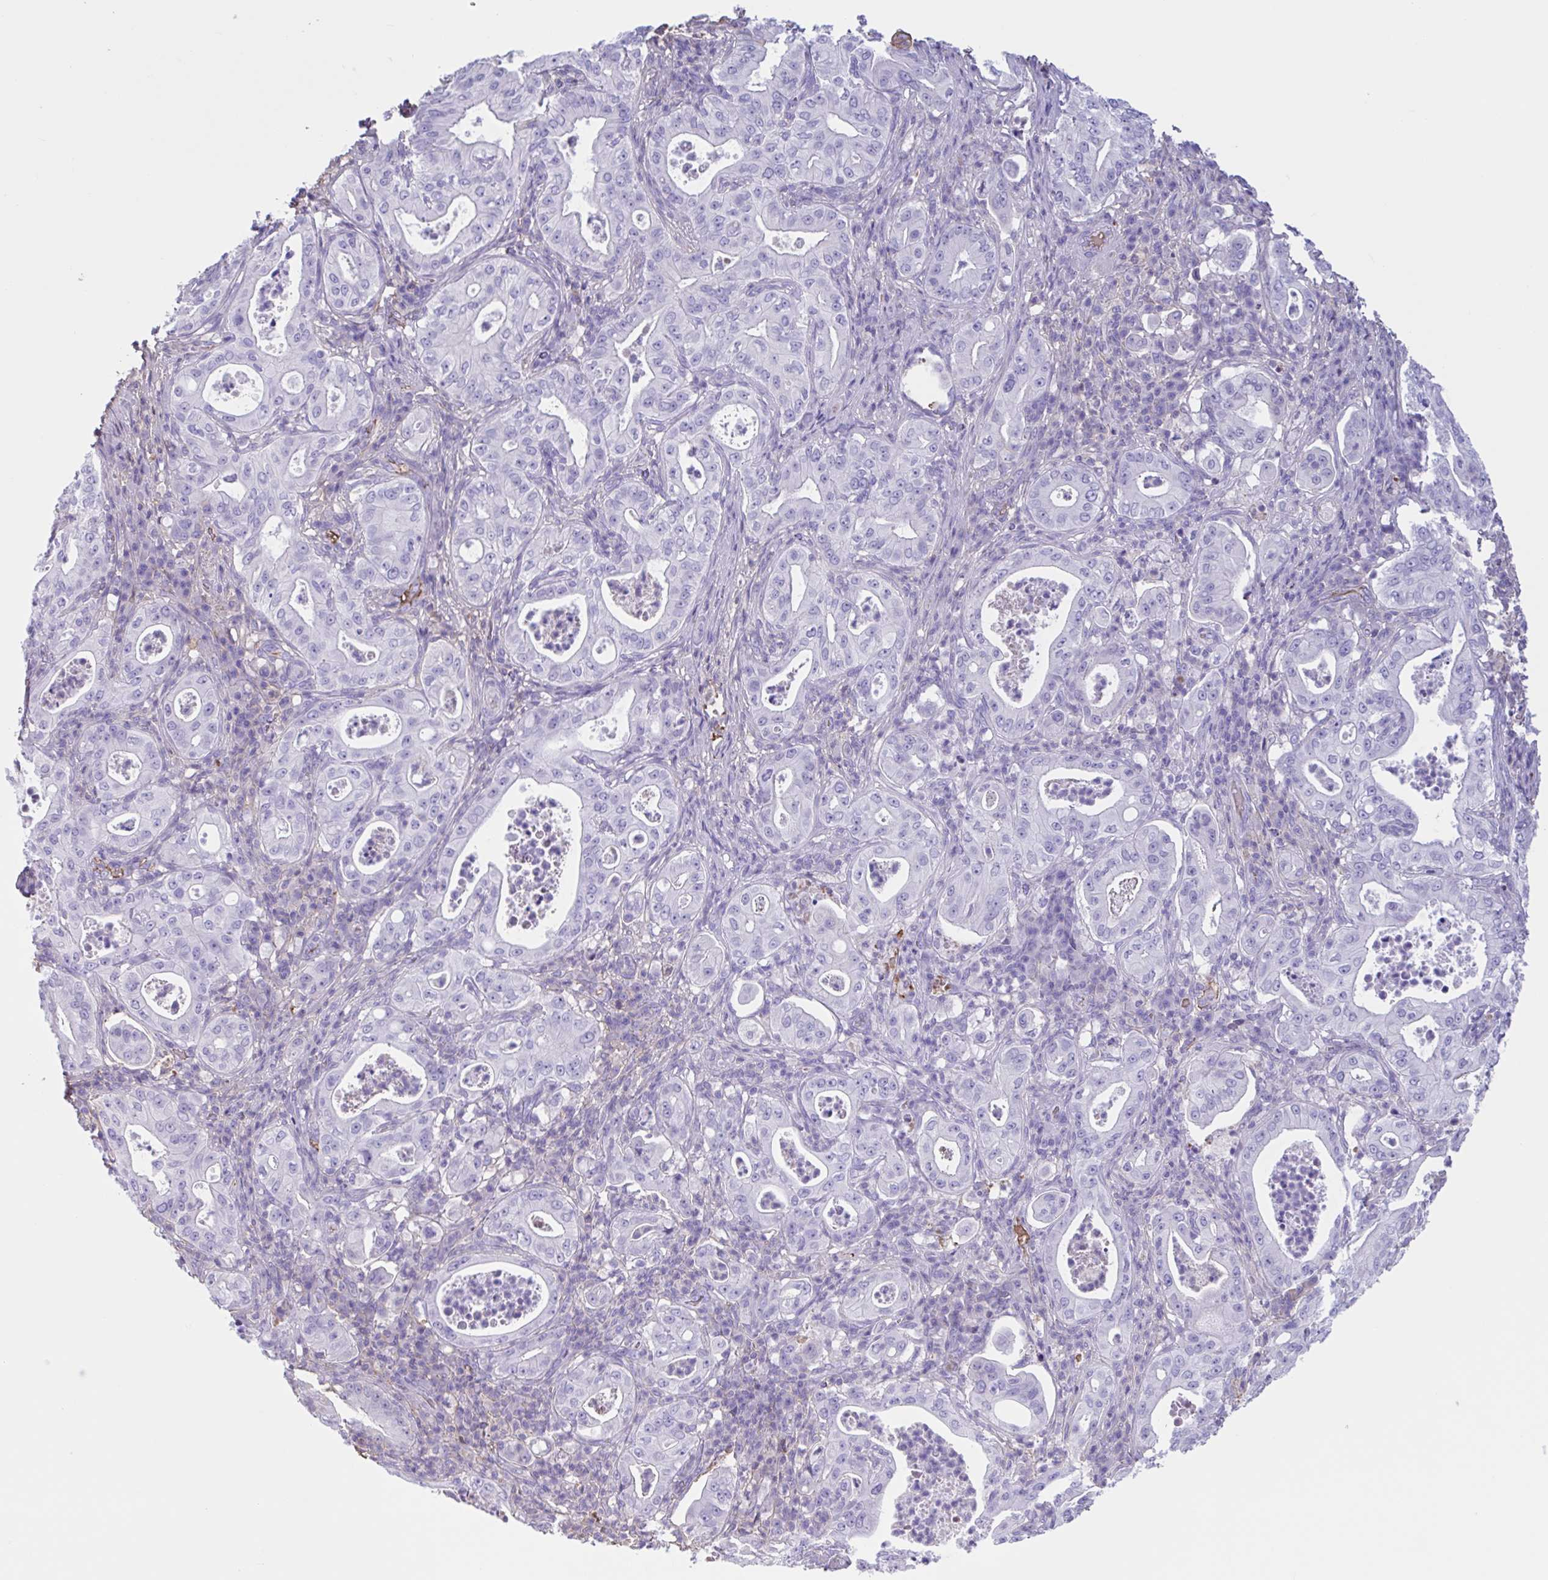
{"staining": {"intensity": "negative", "quantity": "none", "location": "none"}, "tissue": "pancreatic cancer", "cell_type": "Tumor cells", "image_type": "cancer", "snomed": [{"axis": "morphology", "description": "Adenocarcinoma, NOS"}, {"axis": "topography", "description": "Pancreas"}], "caption": "Immunohistochemical staining of human pancreatic cancer exhibits no significant expression in tumor cells.", "gene": "LARGE2", "patient": {"sex": "male", "age": 71}}